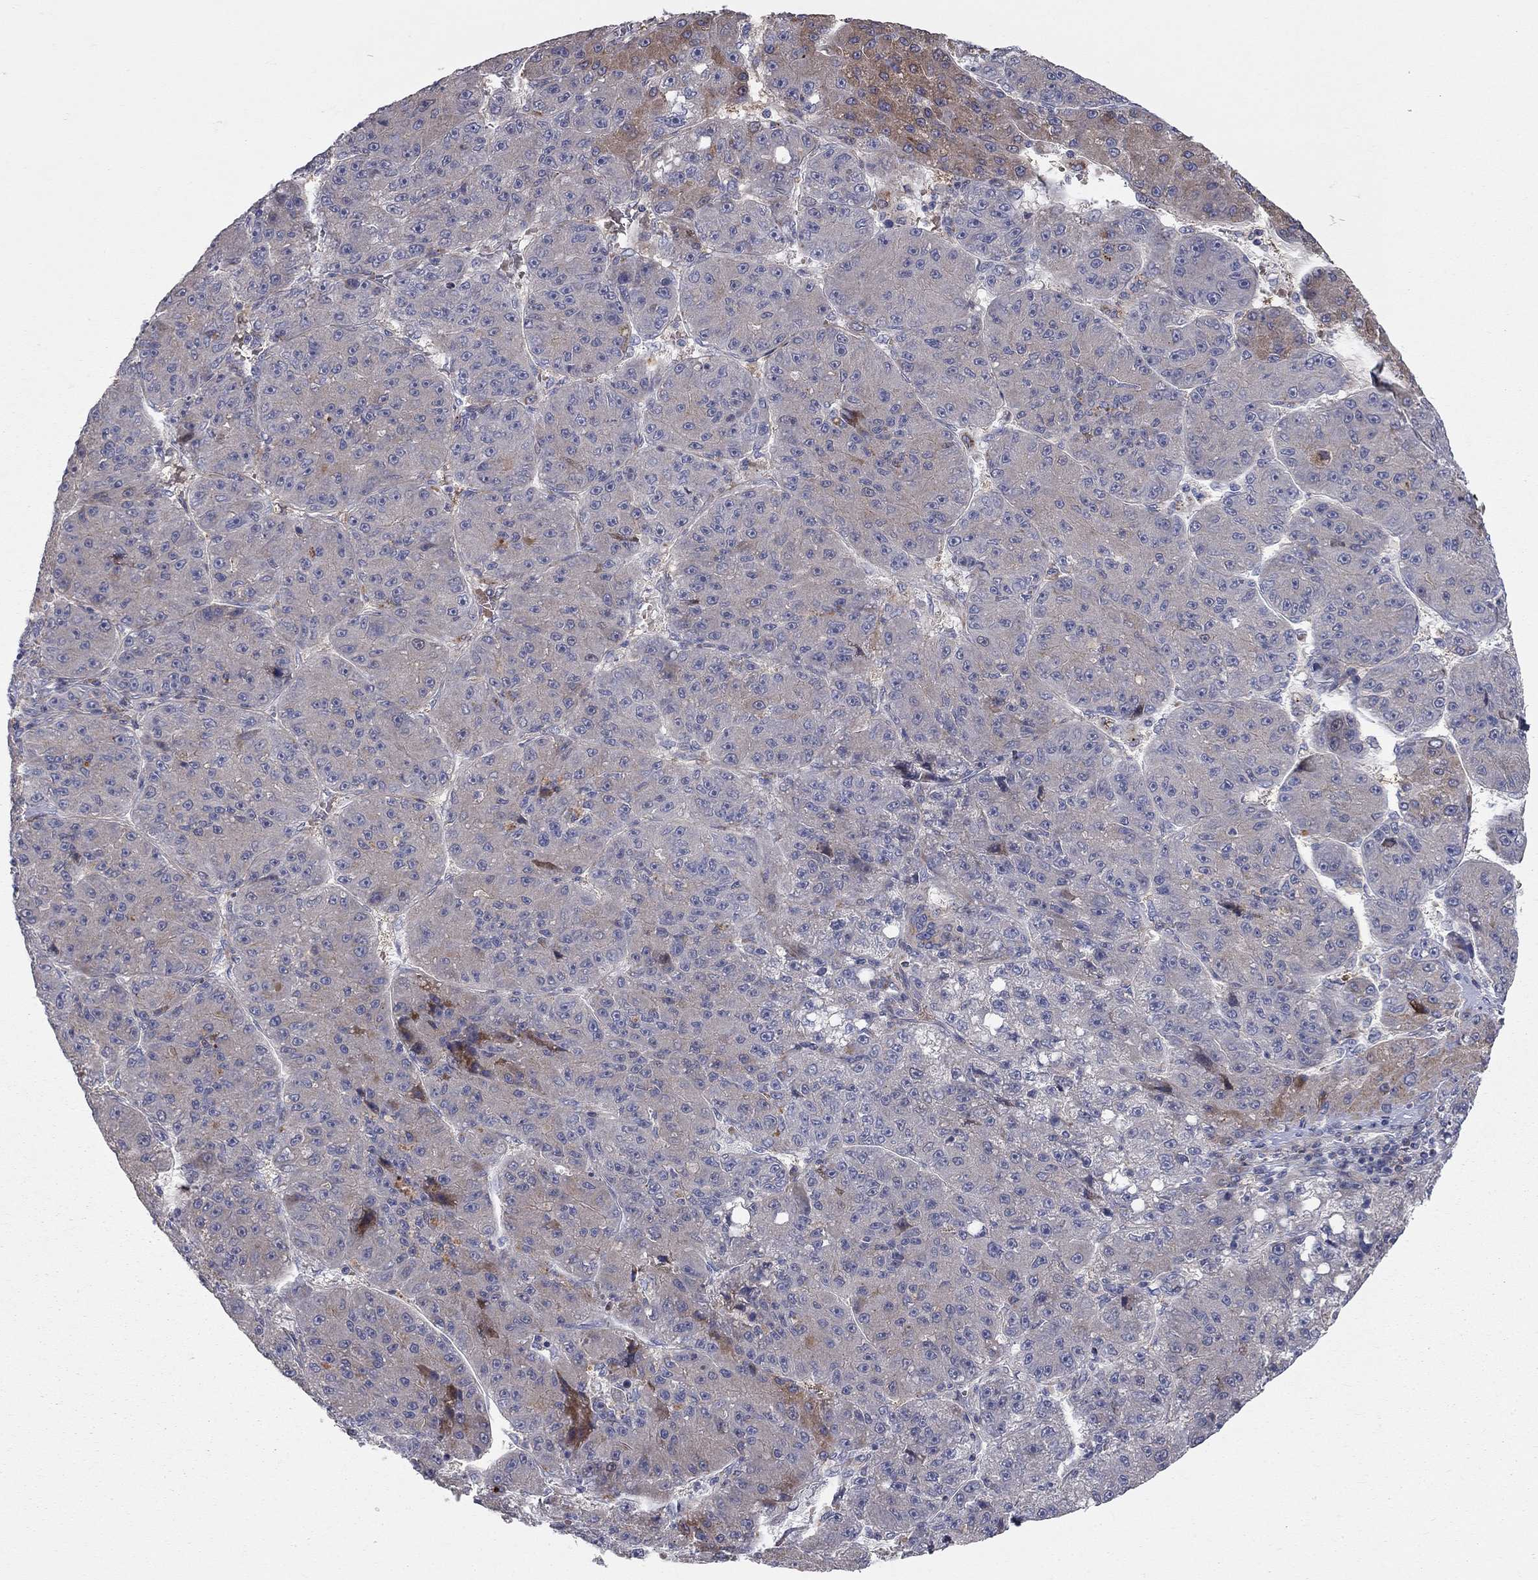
{"staining": {"intensity": "negative", "quantity": "none", "location": "none"}, "tissue": "liver cancer", "cell_type": "Tumor cells", "image_type": "cancer", "snomed": [{"axis": "morphology", "description": "Carcinoma, Hepatocellular, NOS"}, {"axis": "topography", "description": "Liver"}], "caption": "This is an IHC photomicrograph of hepatocellular carcinoma (liver). There is no expression in tumor cells.", "gene": "KANSL1L", "patient": {"sex": "male", "age": 67}}